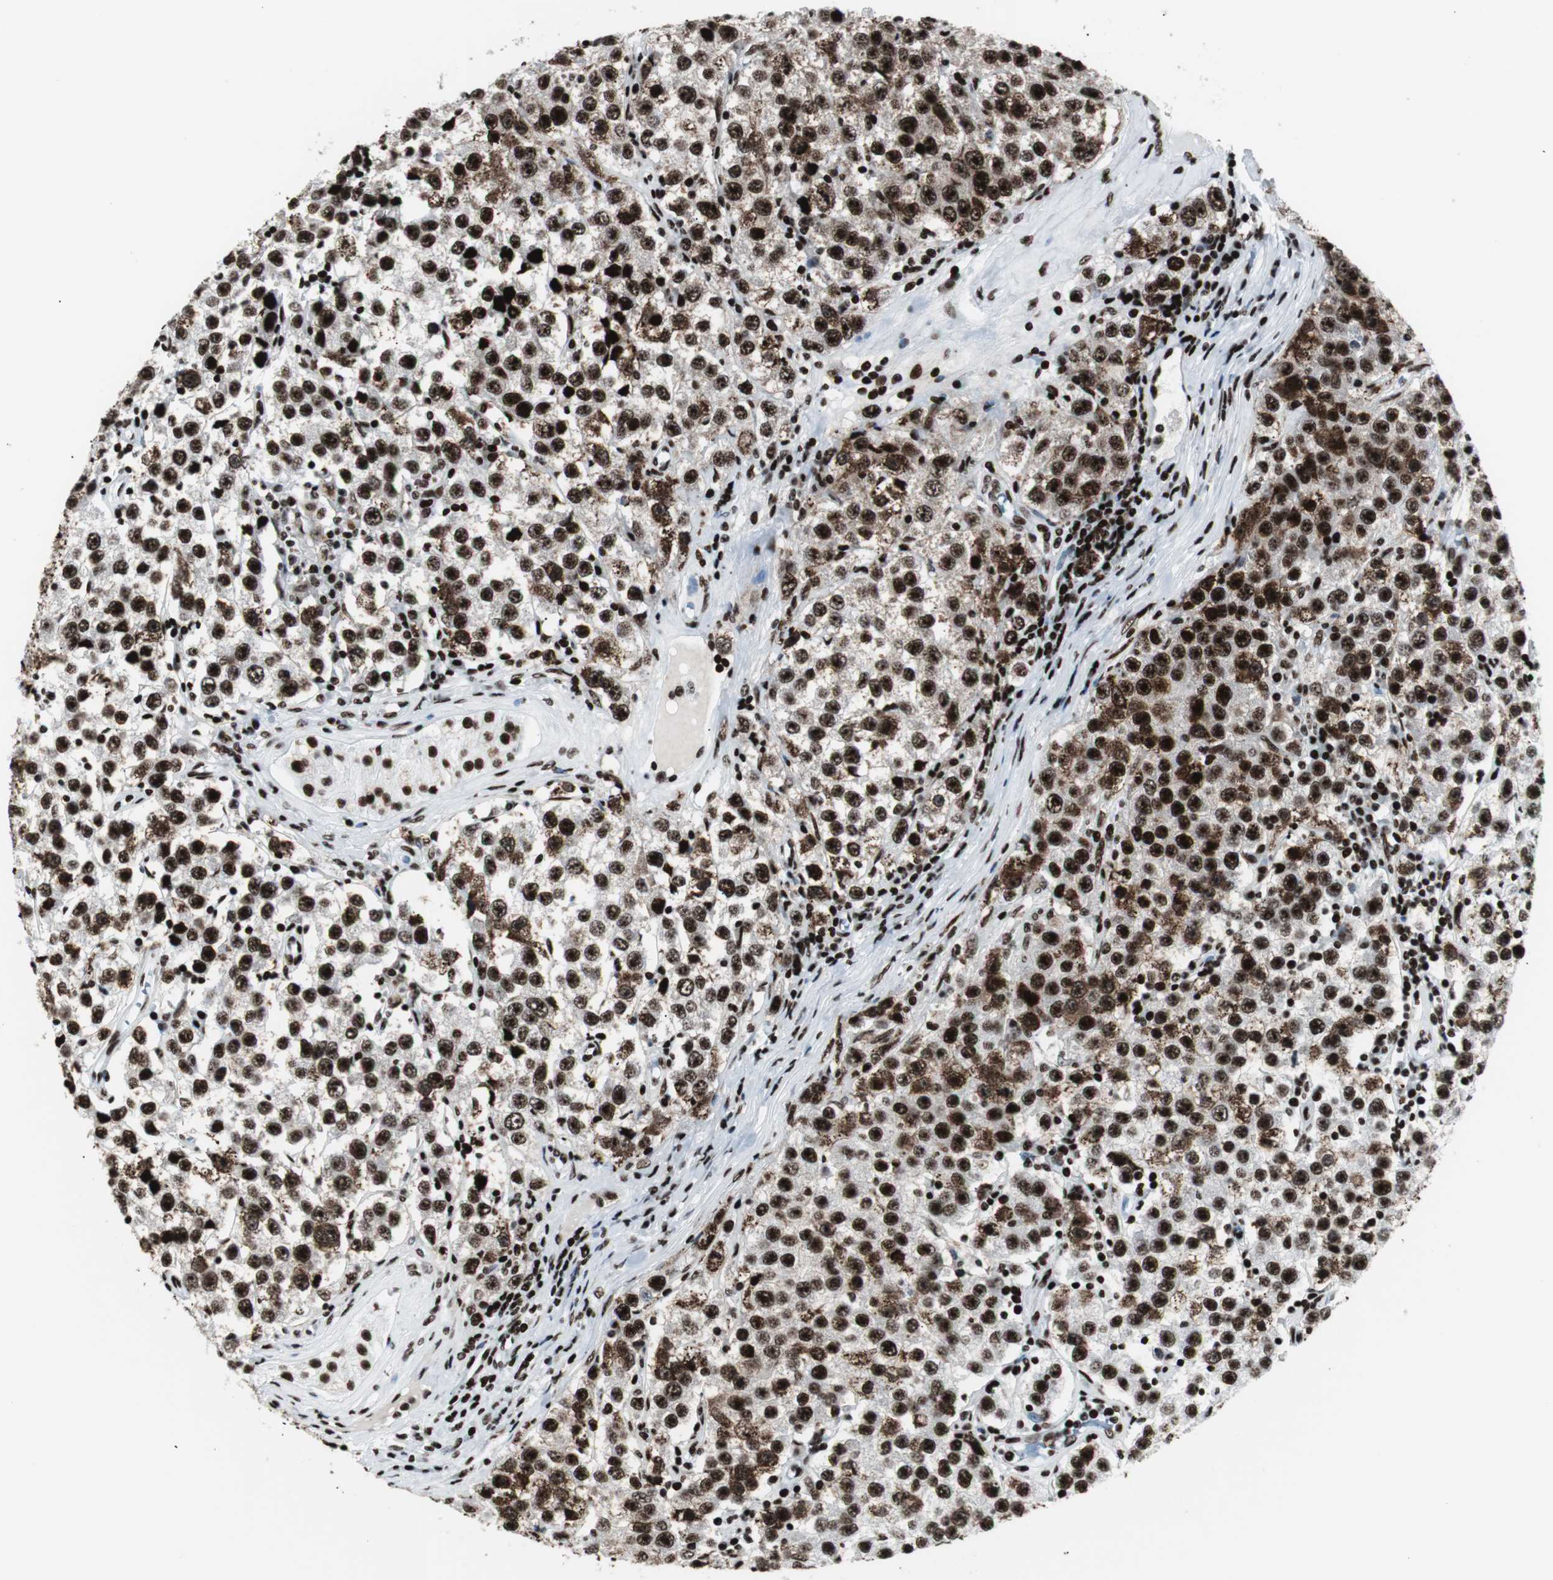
{"staining": {"intensity": "strong", "quantity": ">75%", "location": "nuclear"}, "tissue": "testis cancer", "cell_type": "Tumor cells", "image_type": "cancer", "snomed": [{"axis": "morphology", "description": "Seminoma, NOS"}, {"axis": "topography", "description": "Testis"}], "caption": "Seminoma (testis) stained with DAB immunohistochemistry (IHC) exhibits high levels of strong nuclear expression in approximately >75% of tumor cells. (Brightfield microscopy of DAB IHC at high magnification).", "gene": "NCL", "patient": {"sex": "male", "age": 52}}